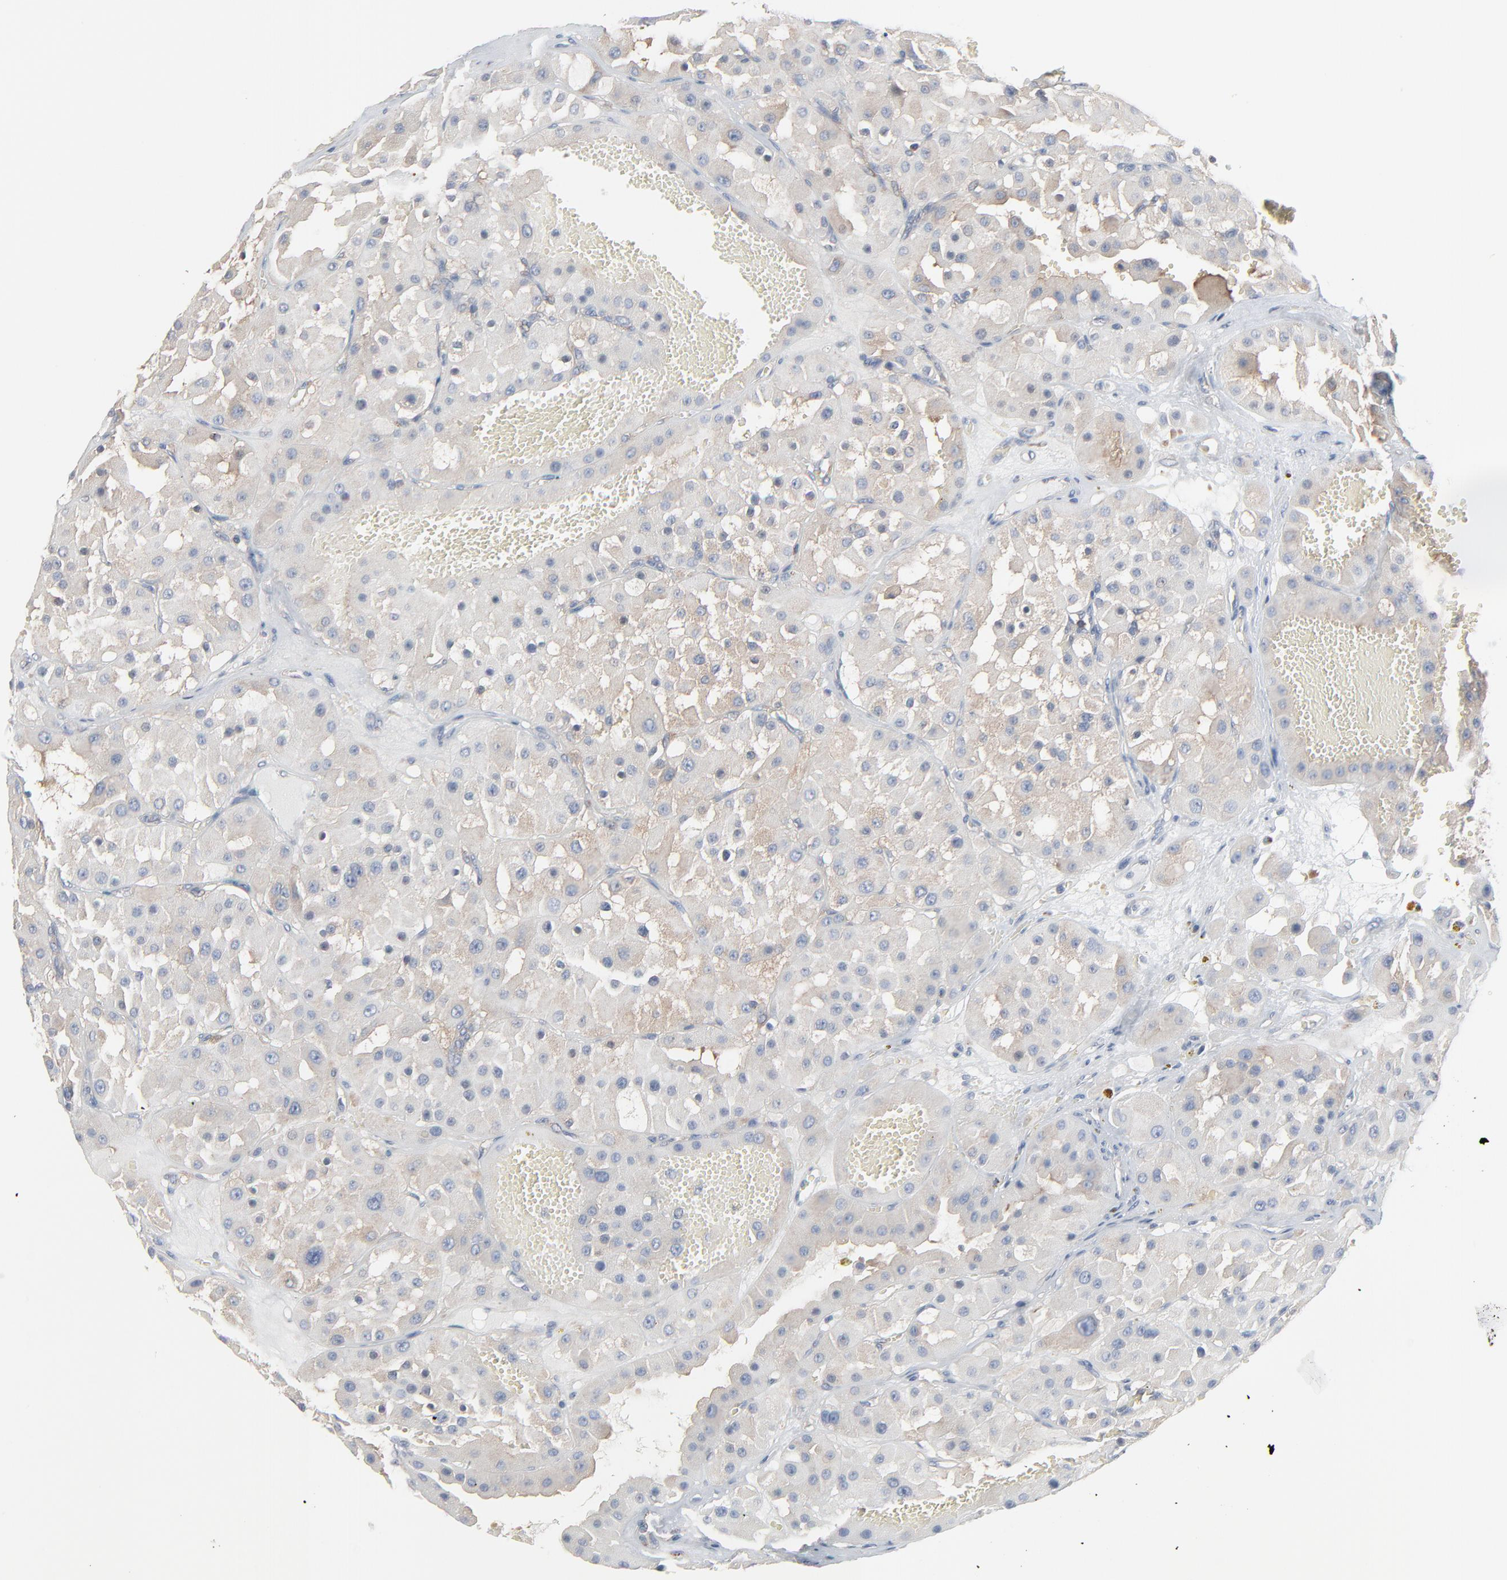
{"staining": {"intensity": "weak", "quantity": "25%-75%", "location": "cytoplasmic/membranous"}, "tissue": "renal cancer", "cell_type": "Tumor cells", "image_type": "cancer", "snomed": [{"axis": "morphology", "description": "Adenocarcinoma, uncertain malignant potential"}, {"axis": "topography", "description": "Kidney"}], "caption": "Weak cytoplasmic/membranous protein expression is identified in approximately 25%-75% of tumor cells in adenocarcinoma,  uncertain malignant potential (renal). The staining is performed using DAB brown chromogen to label protein expression. The nuclei are counter-stained blue using hematoxylin.", "gene": "OPTN", "patient": {"sex": "male", "age": 63}}